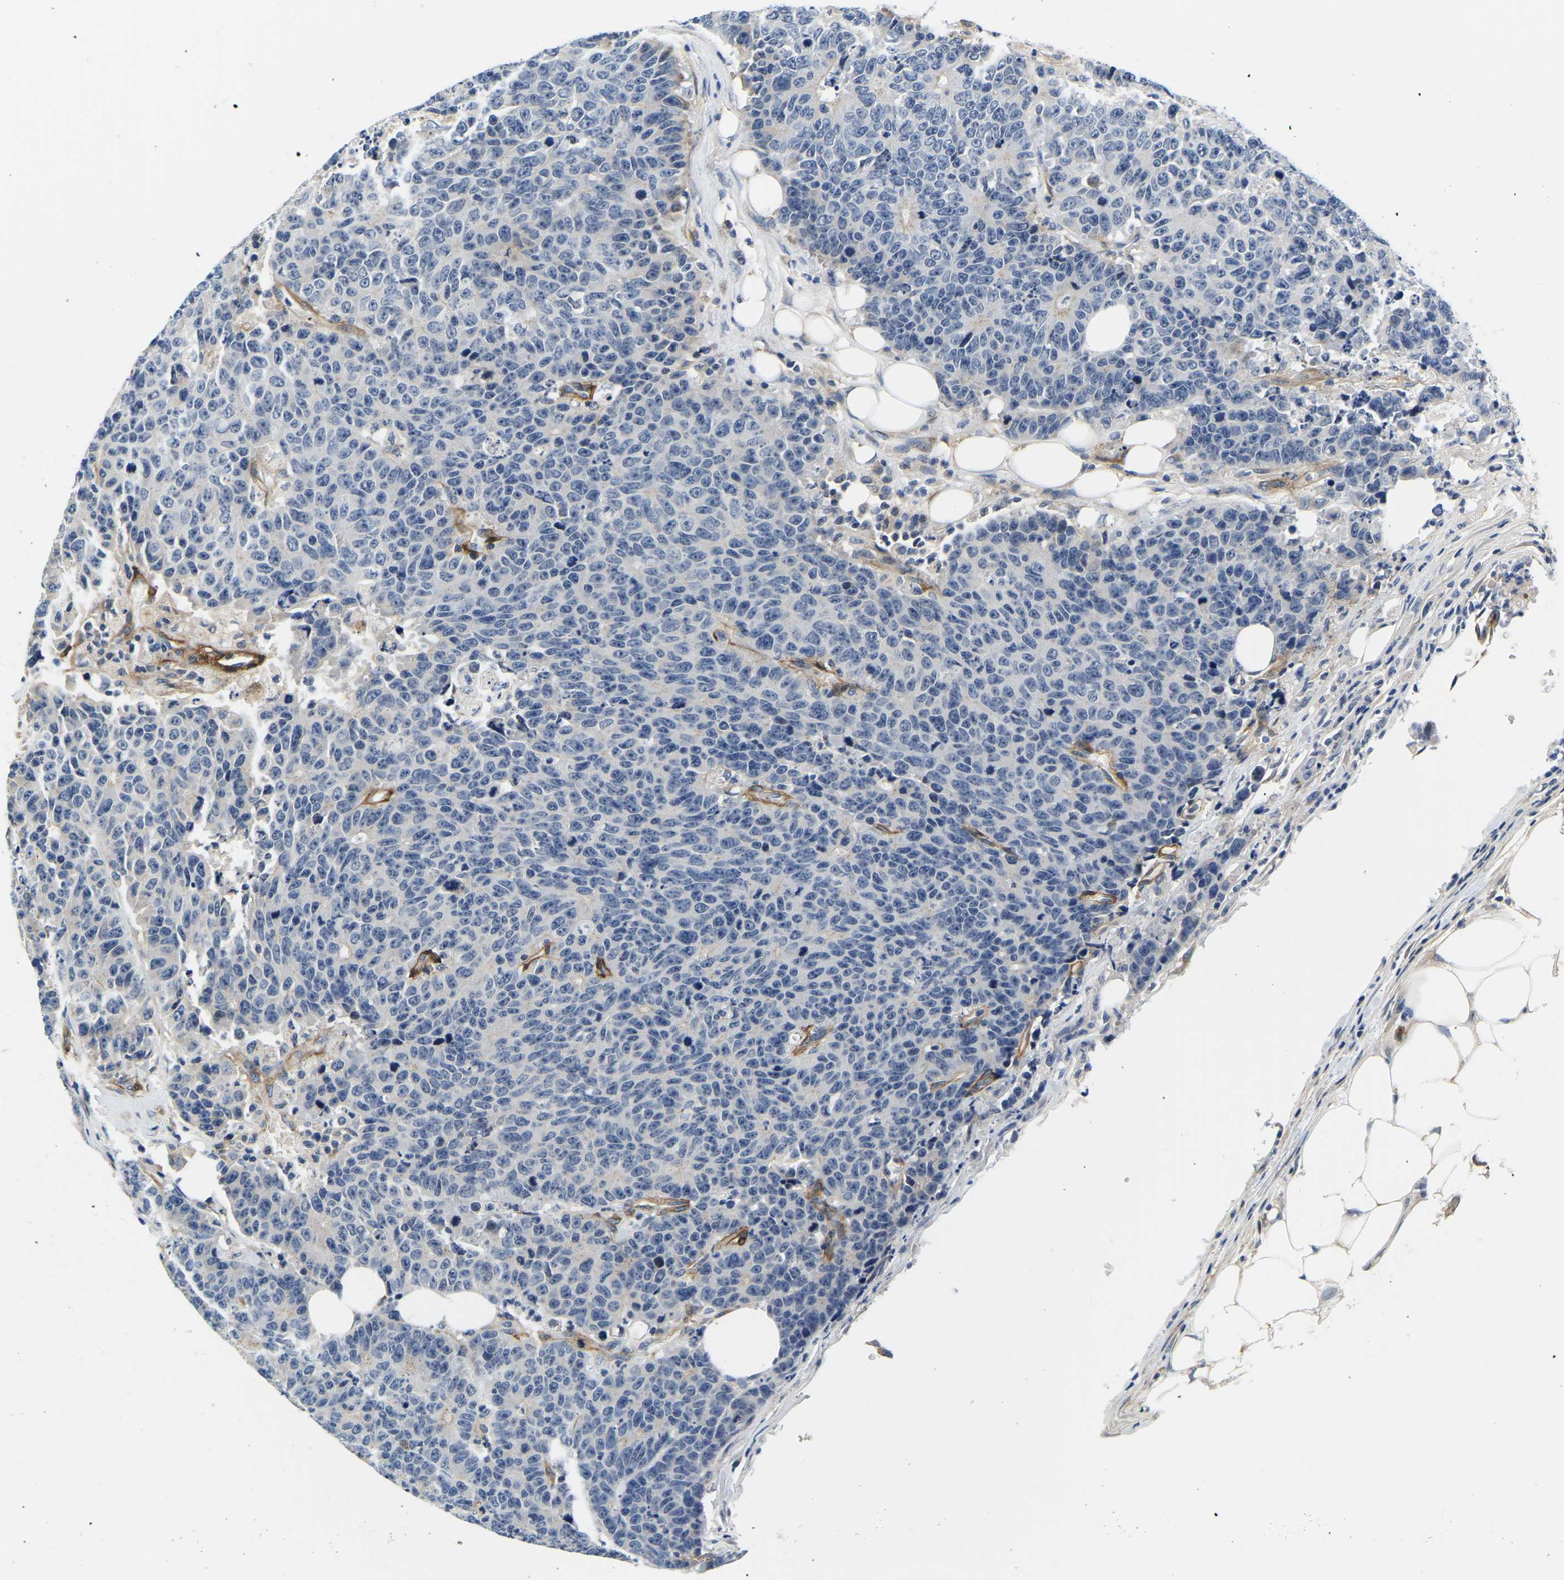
{"staining": {"intensity": "negative", "quantity": "none", "location": "none"}, "tissue": "colorectal cancer", "cell_type": "Tumor cells", "image_type": "cancer", "snomed": [{"axis": "morphology", "description": "Adenocarcinoma, NOS"}, {"axis": "topography", "description": "Colon"}], "caption": "Tumor cells are negative for protein expression in human colorectal adenocarcinoma.", "gene": "LIAS", "patient": {"sex": "female", "age": 86}}